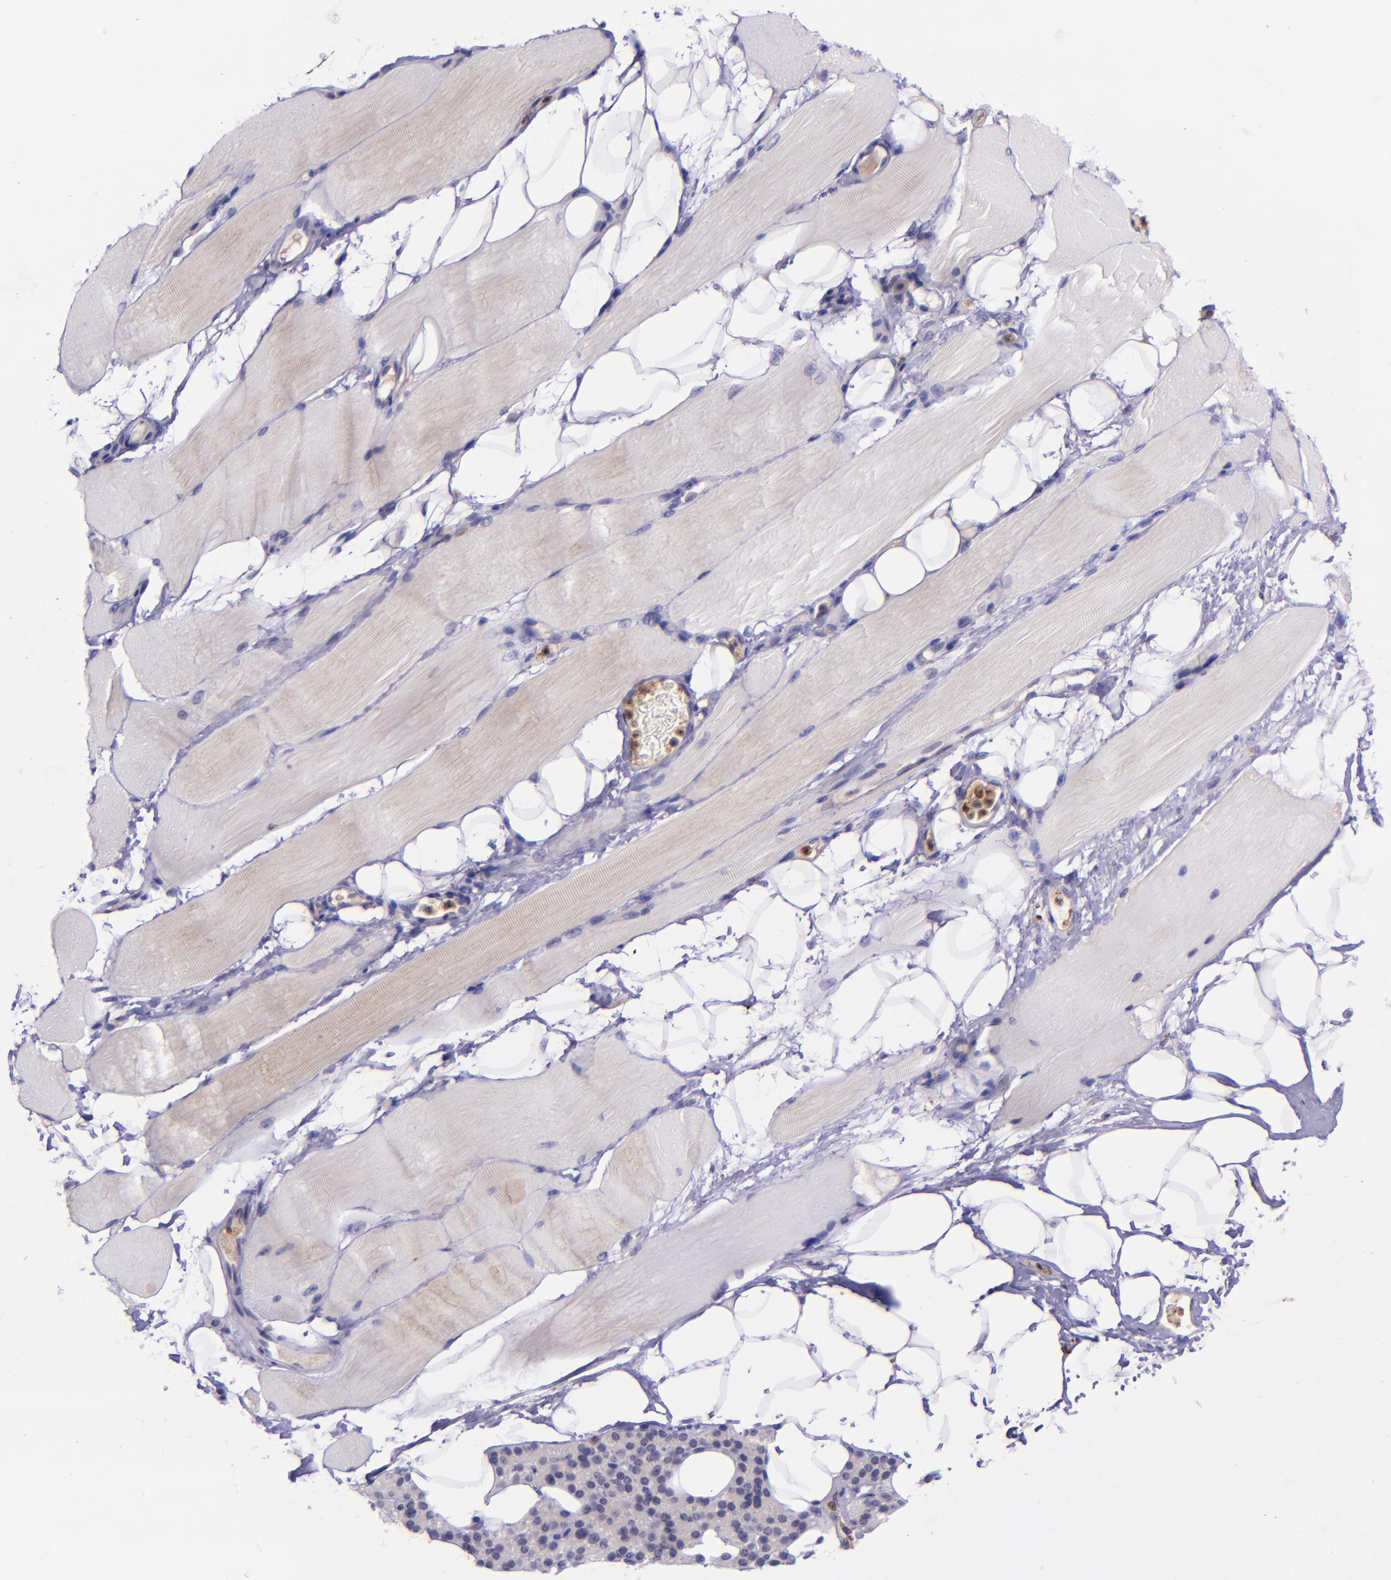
{"staining": {"intensity": "negative", "quantity": "none", "location": "none"}, "tissue": "skeletal muscle", "cell_type": "Myocytes", "image_type": "normal", "snomed": [{"axis": "morphology", "description": "Normal tissue, NOS"}, {"axis": "topography", "description": "Skeletal muscle"}, {"axis": "topography", "description": "Parathyroid gland"}], "caption": "The histopathology image shows no staining of myocytes in benign skeletal muscle. The staining was performed using DAB (3,3'-diaminobenzidine) to visualize the protein expression in brown, while the nuclei were stained in blue with hematoxylin (Magnification: 20x).", "gene": "SELL", "patient": {"sex": "female", "age": 37}}